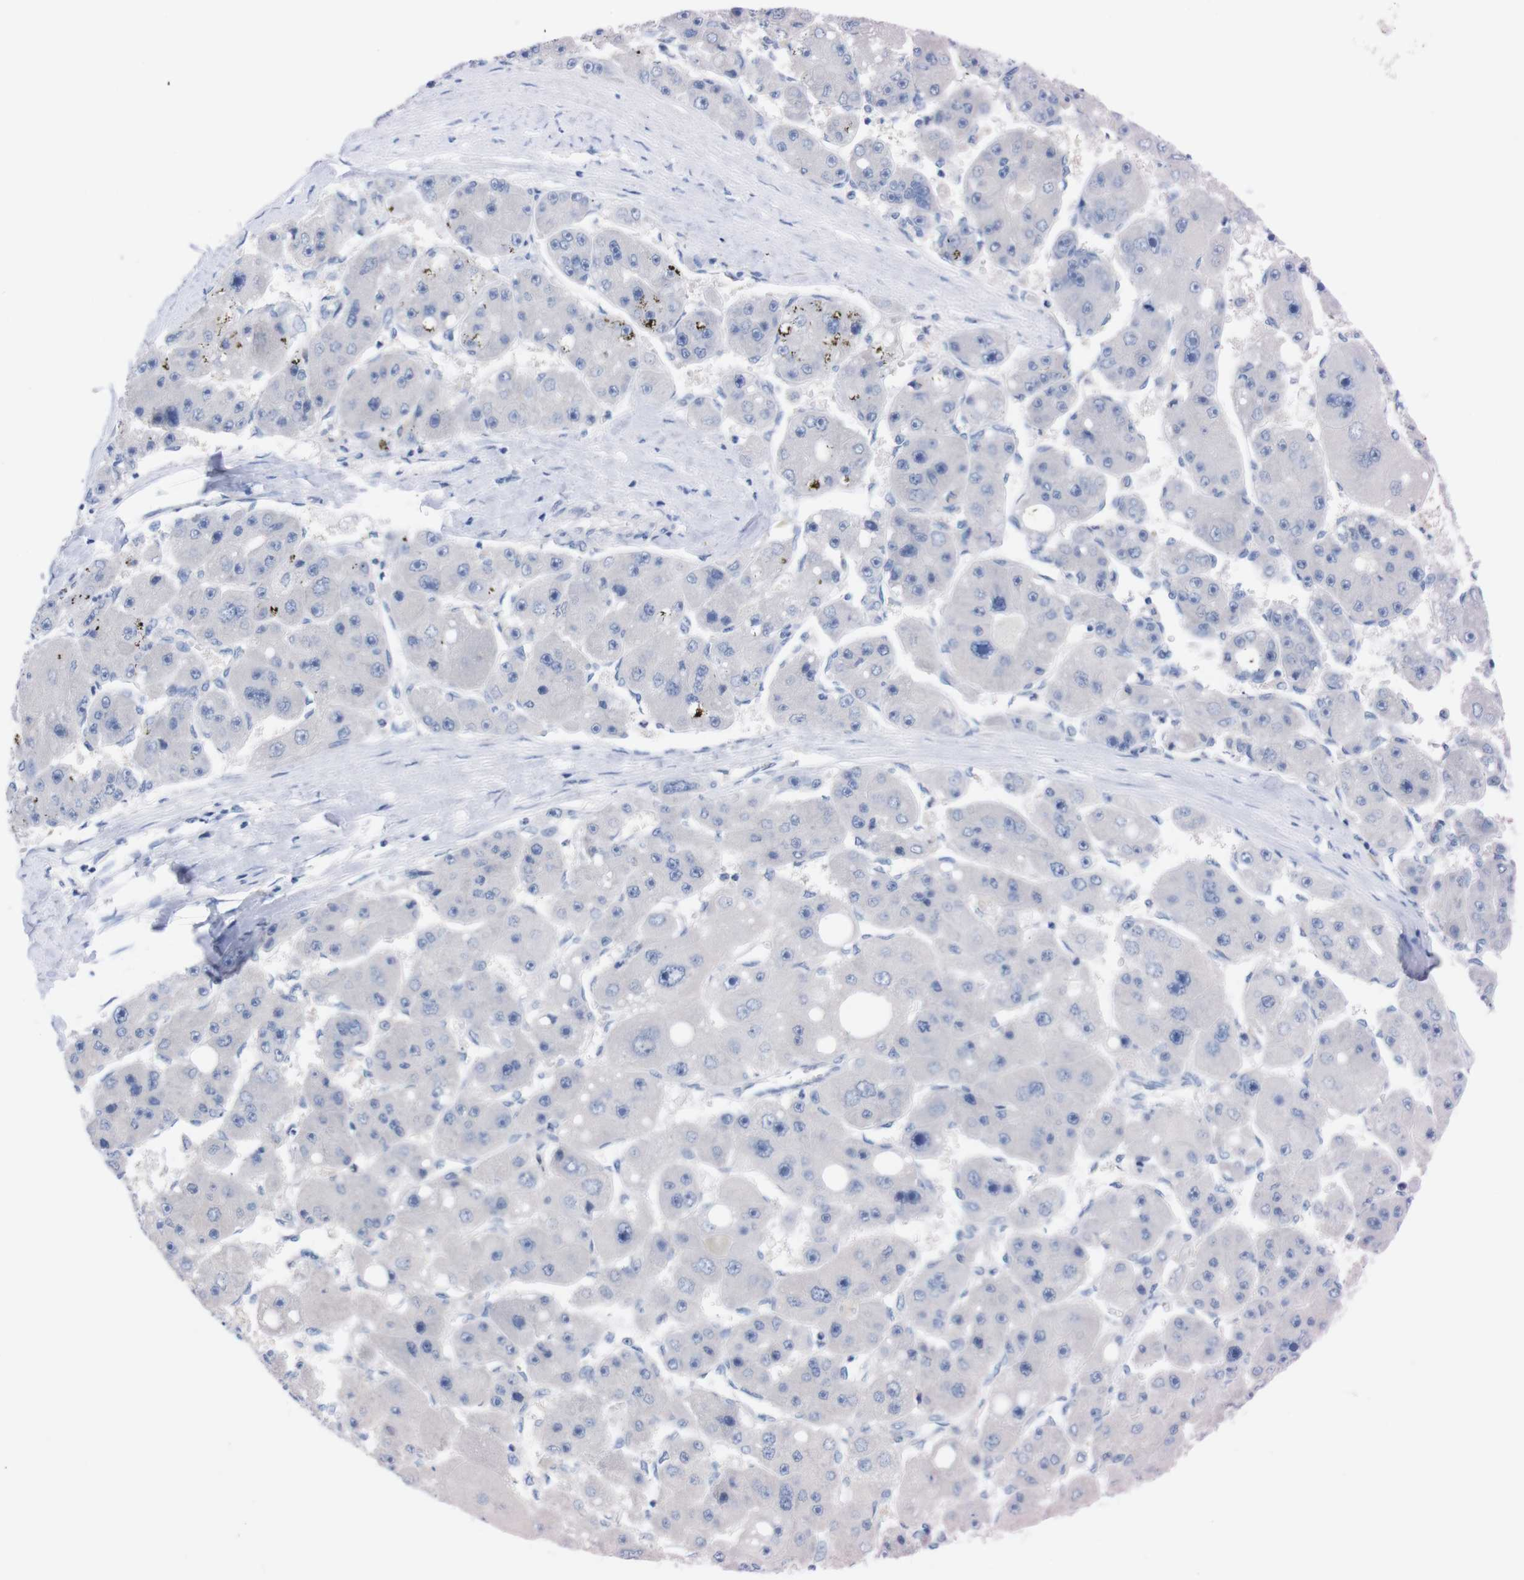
{"staining": {"intensity": "negative", "quantity": "none", "location": "none"}, "tissue": "liver cancer", "cell_type": "Tumor cells", "image_type": "cancer", "snomed": [{"axis": "morphology", "description": "Carcinoma, Hepatocellular, NOS"}, {"axis": "topography", "description": "Liver"}], "caption": "This is an immunohistochemistry histopathology image of human hepatocellular carcinoma (liver). There is no expression in tumor cells.", "gene": "TMEM243", "patient": {"sex": "female", "age": 61}}